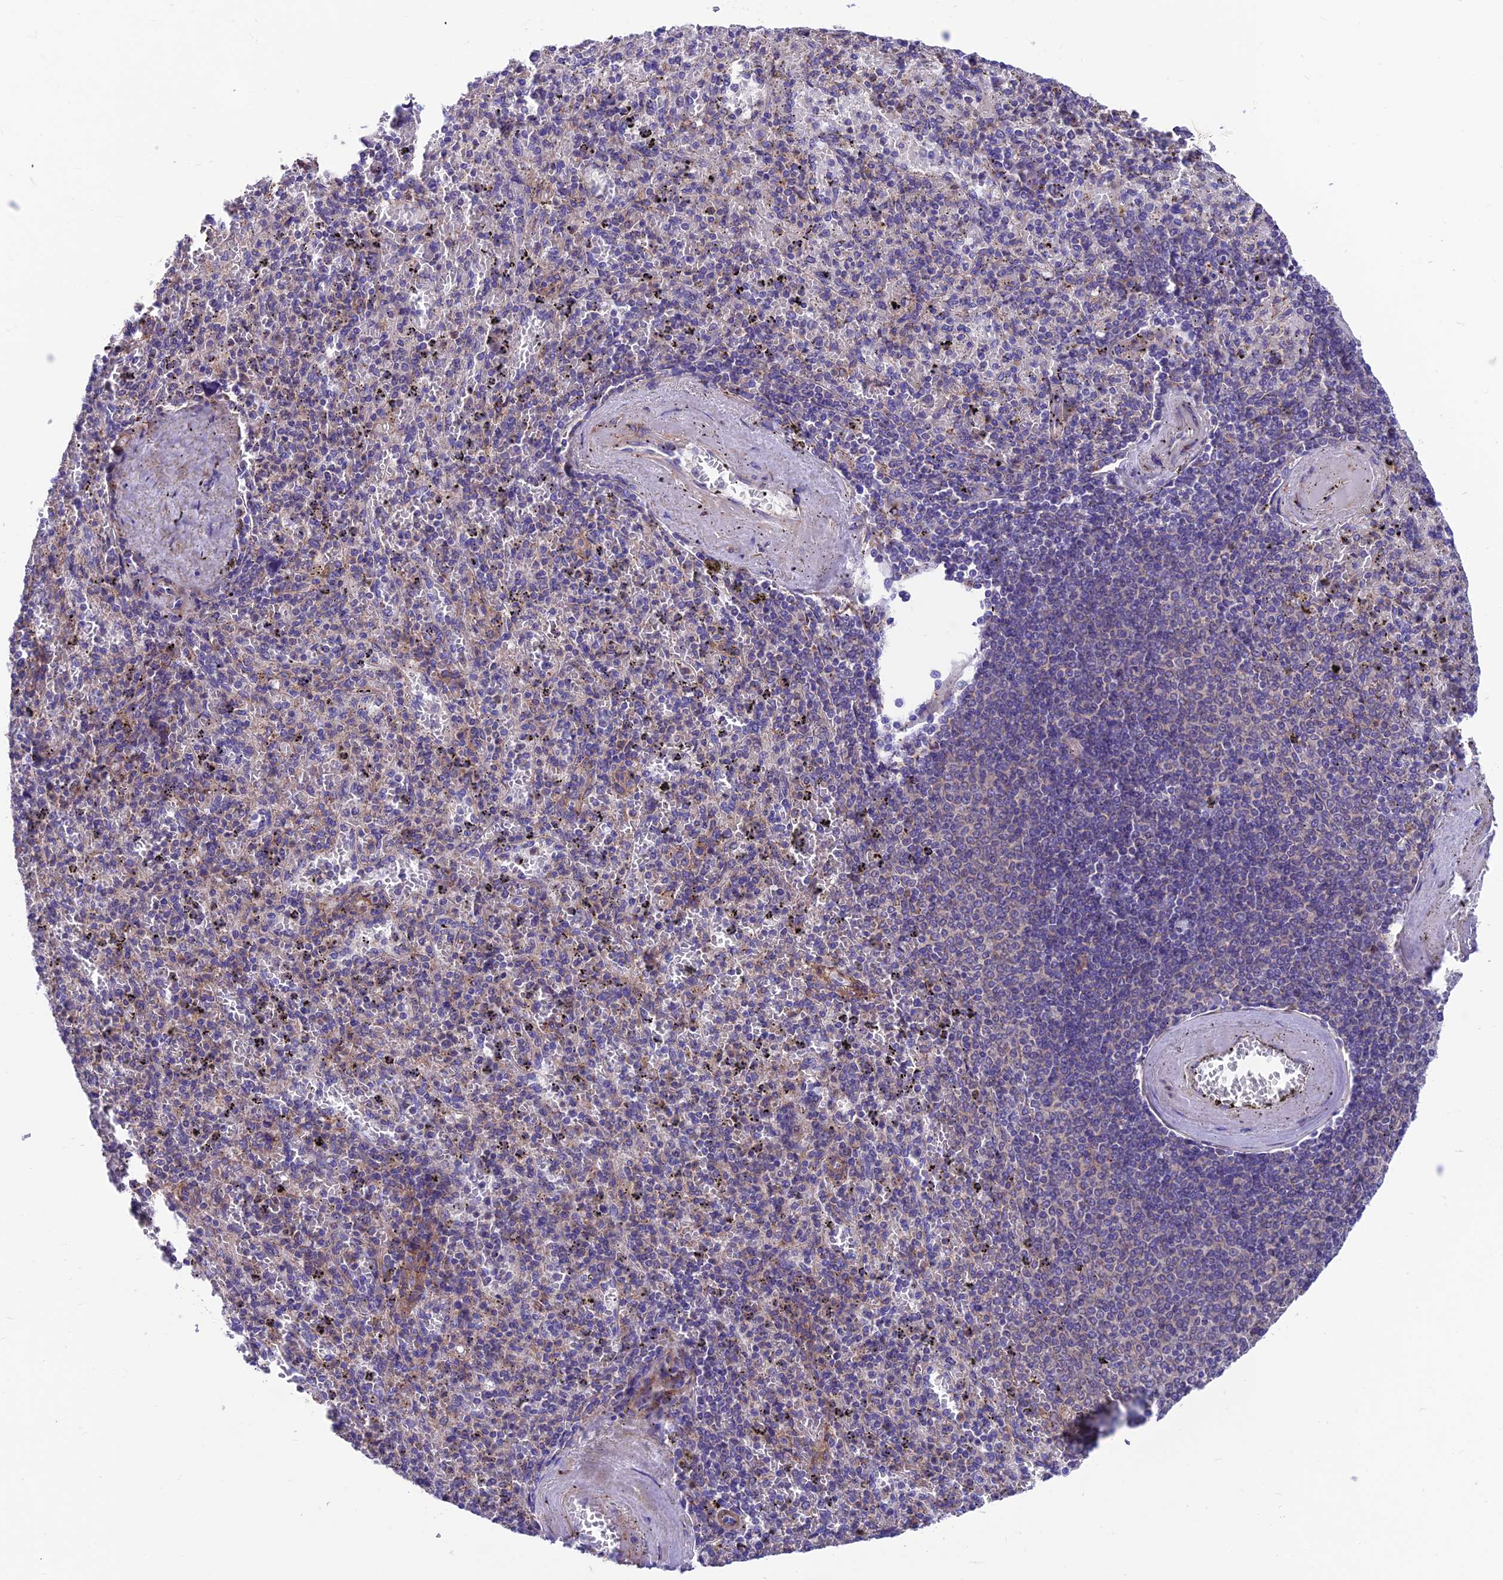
{"staining": {"intensity": "weak", "quantity": "<25%", "location": "cytoplasmic/membranous"}, "tissue": "spleen", "cell_type": "Cells in red pulp", "image_type": "normal", "snomed": [{"axis": "morphology", "description": "Normal tissue, NOS"}, {"axis": "topography", "description": "Spleen"}], "caption": "Human spleen stained for a protein using IHC displays no positivity in cells in red pulp.", "gene": "VPS16", "patient": {"sex": "male", "age": 82}}